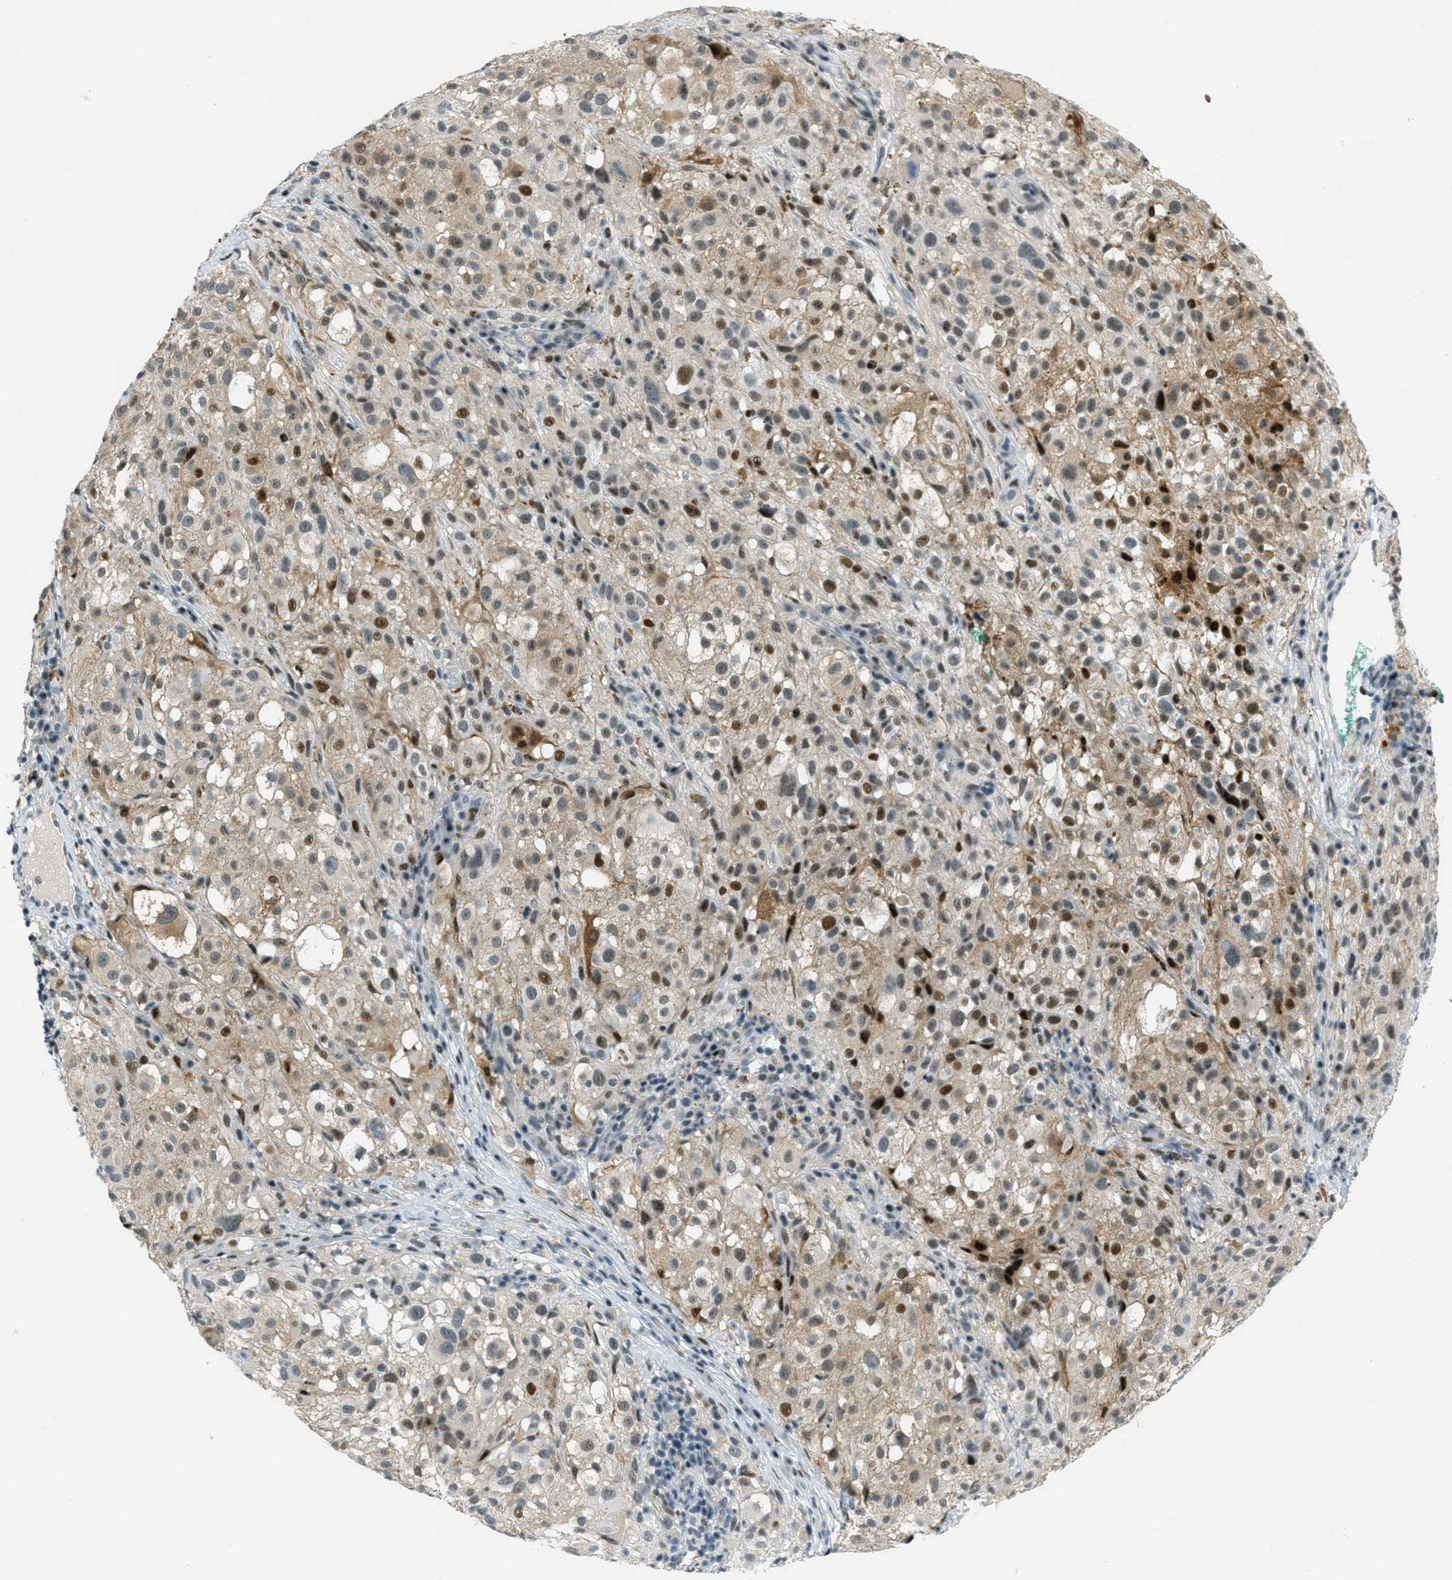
{"staining": {"intensity": "moderate", "quantity": "25%-75%", "location": "cytoplasmic/membranous,nuclear"}, "tissue": "melanoma", "cell_type": "Tumor cells", "image_type": "cancer", "snomed": [{"axis": "morphology", "description": "Necrosis, NOS"}, {"axis": "morphology", "description": "Malignant melanoma, NOS"}, {"axis": "topography", "description": "Skin"}], "caption": "Immunohistochemical staining of human malignant melanoma reveals medium levels of moderate cytoplasmic/membranous and nuclear protein expression in approximately 25%-75% of tumor cells.", "gene": "ZDHHC23", "patient": {"sex": "female", "age": 87}}